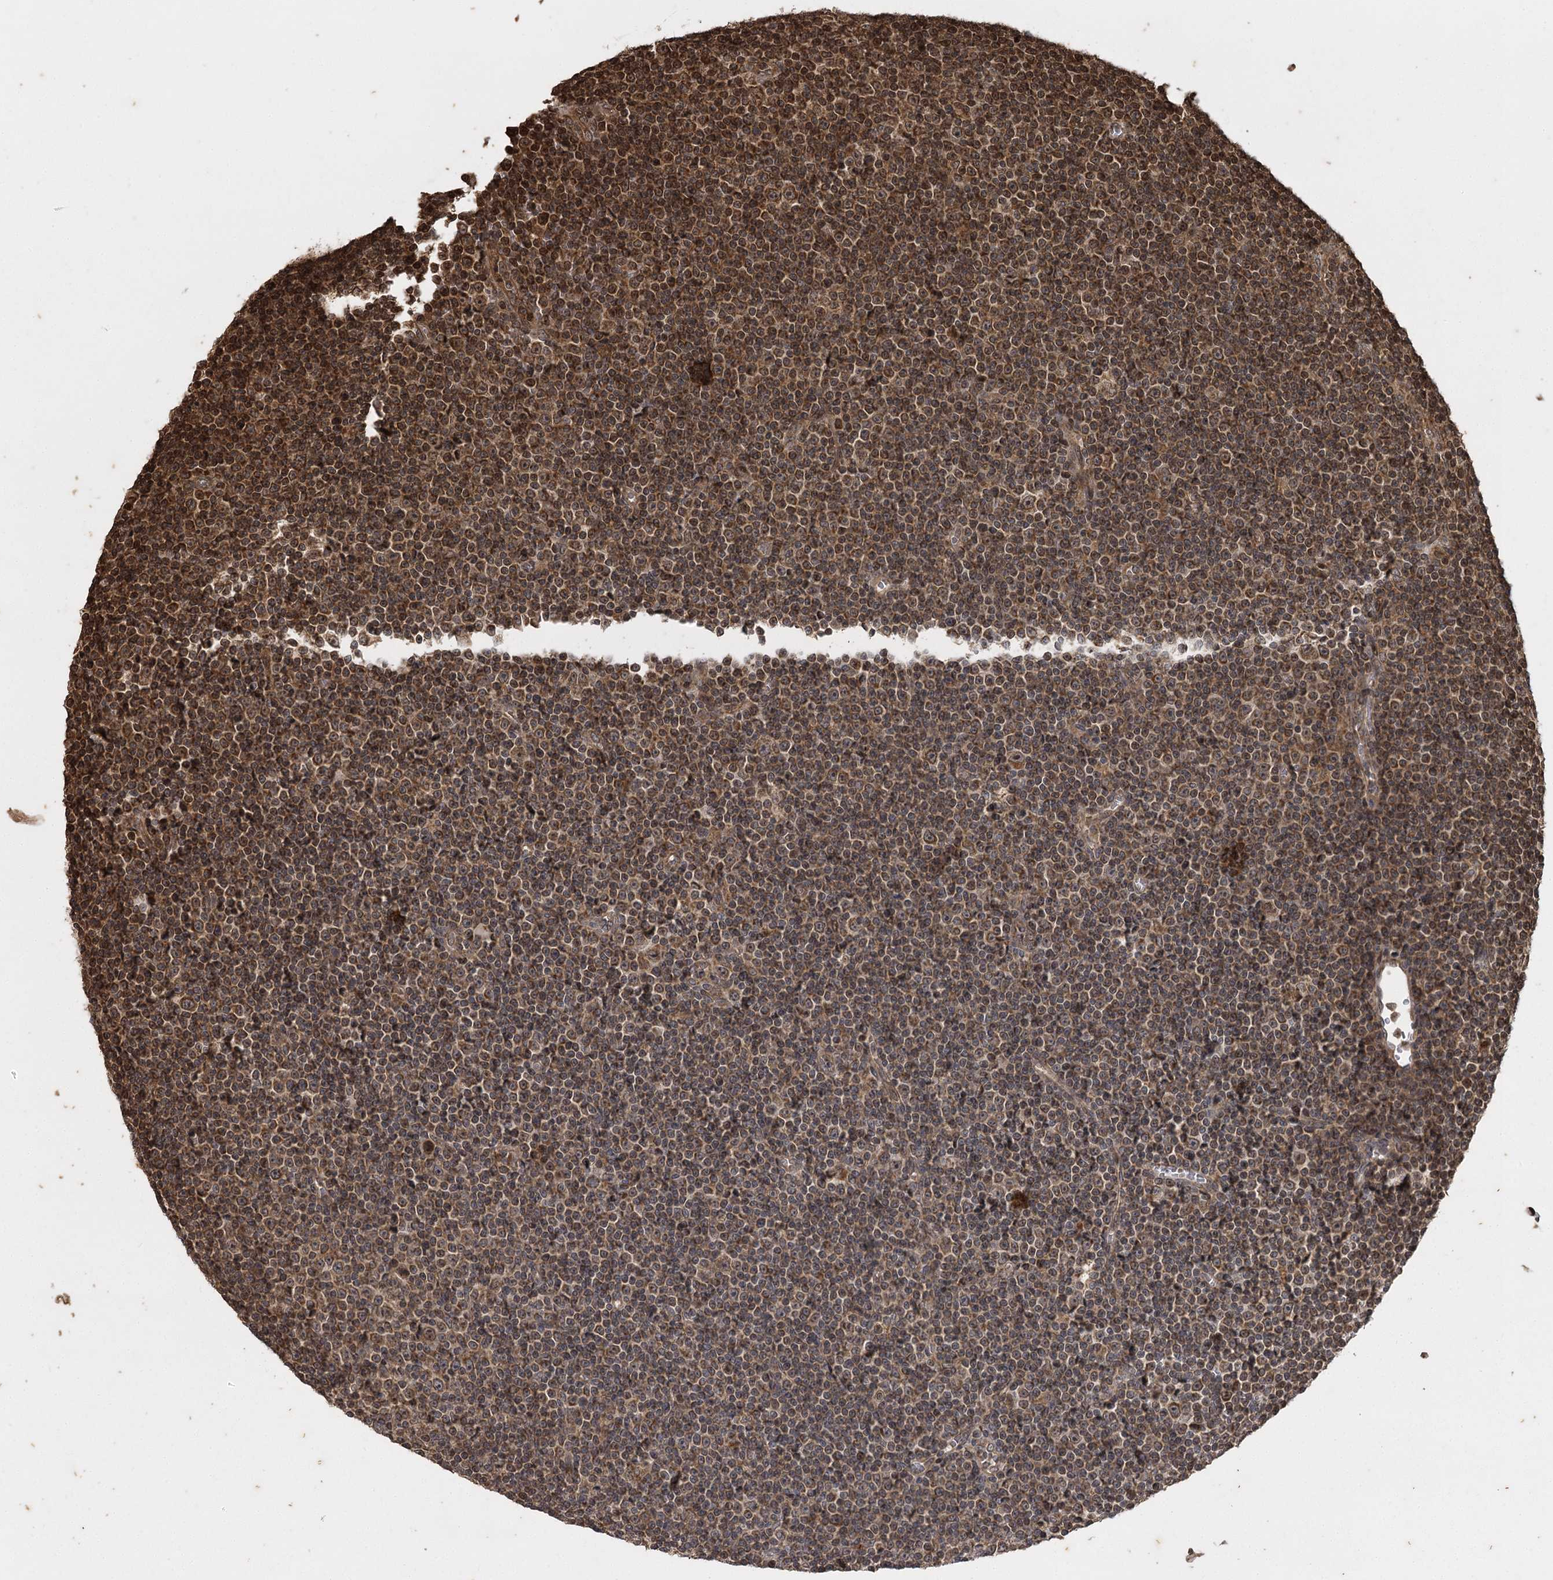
{"staining": {"intensity": "moderate", "quantity": "25%-75%", "location": "cytoplasmic/membranous"}, "tissue": "lymphoma", "cell_type": "Tumor cells", "image_type": "cancer", "snomed": [{"axis": "morphology", "description": "Malignant lymphoma, non-Hodgkin's type, Low grade"}, {"axis": "topography", "description": "Lymph node"}], "caption": "An immunohistochemistry (IHC) image of tumor tissue is shown. Protein staining in brown labels moderate cytoplasmic/membranous positivity in malignant lymphoma, non-Hodgkin's type (low-grade) within tumor cells.", "gene": "IL11RA", "patient": {"sex": "female", "age": 67}}